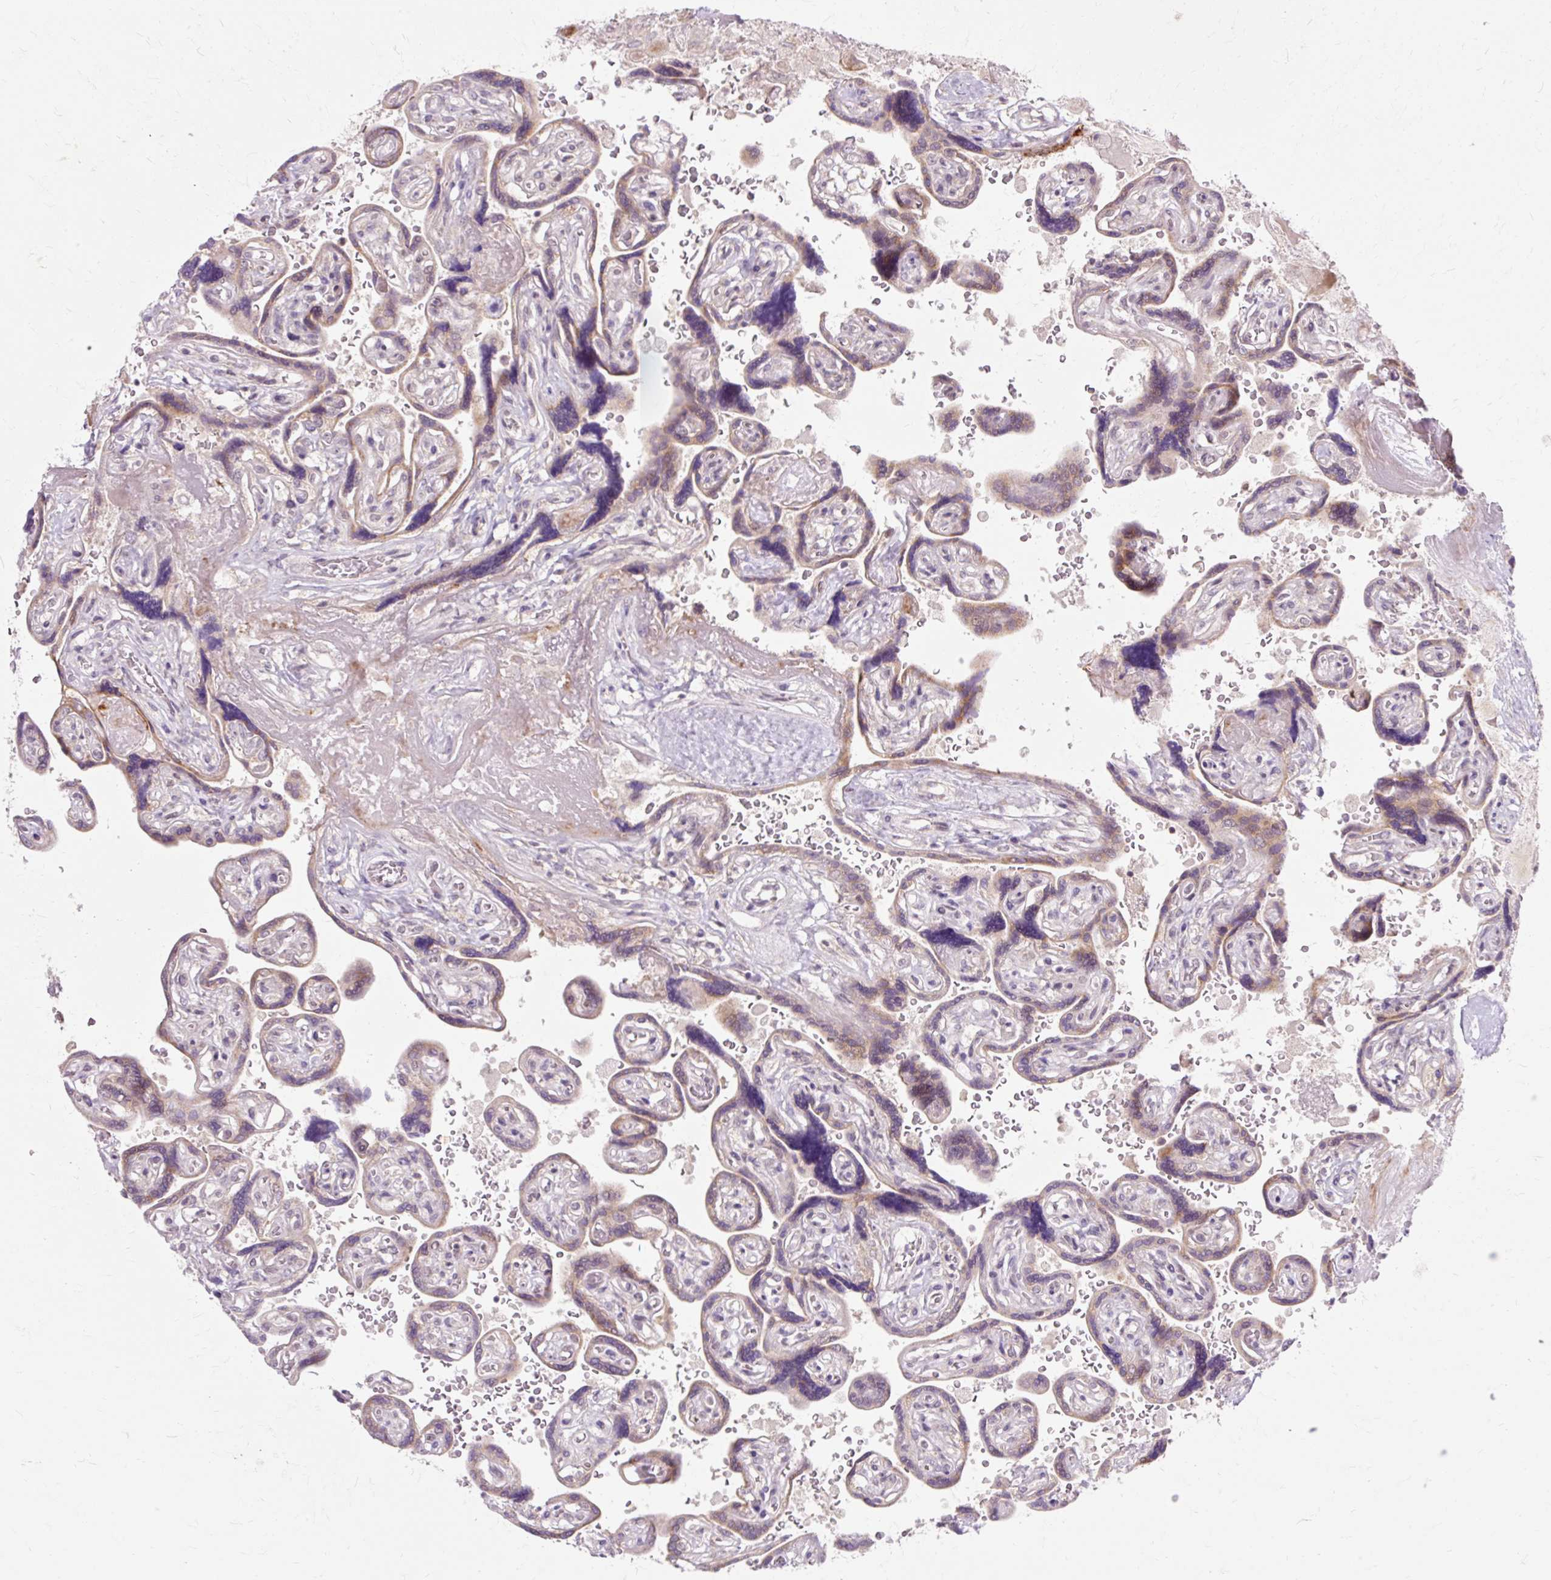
{"staining": {"intensity": "moderate", "quantity": ">75%", "location": "cytoplasmic/membranous"}, "tissue": "placenta", "cell_type": "Trophoblastic cells", "image_type": "normal", "snomed": [{"axis": "morphology", "description": "Normal tissue, NOS"}, {"axis": "topography", "description": "Placenta"}], "caption": "IHC histopathology image of benign placenta stained for a protein (brown), which demonstrates medium levels of moderate cytoplasmic/membranous positivity in approximately >75% of trophoblastic cells.", "gene": "GEMIN2", "patient": {"sex": "female", "age": 32}}